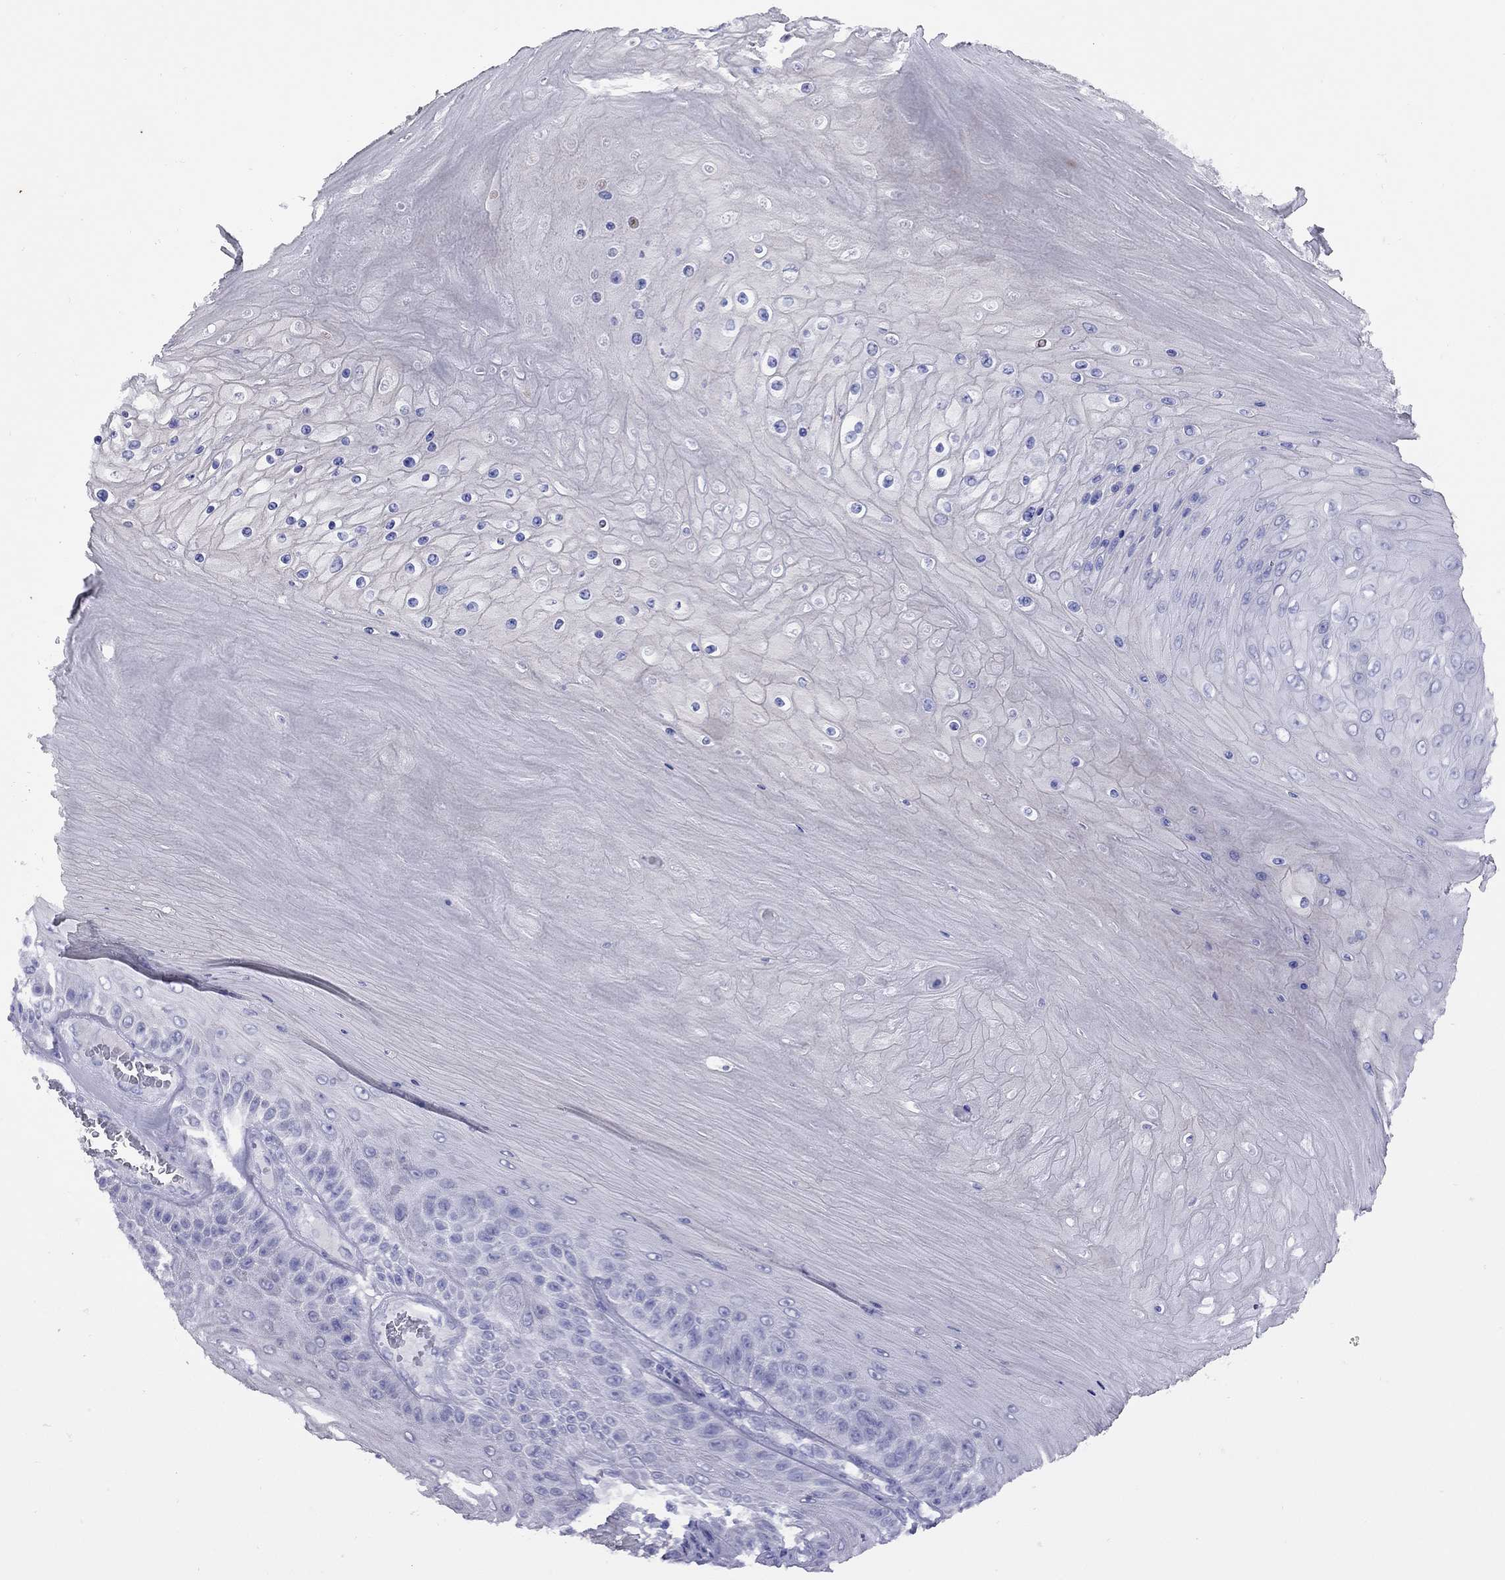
{"staining": {"intensity": "negative", "quantity": "none", "location": "none"}, "tissue": "skin cancer", "cell_type": "Tumor cells", "image_type": "cancer", "snomed": [{"axis": "morphology", "description": "Squamous cell carcinoma, NOS"}, {"axis": "topography", "description": "Skin"}], "caption": "The micrograph demonstrates no significant expression in tumor cells of squamous cell carcinoma (skin).", "gene": "GRIA2", "patient": {"sex": "male", "age": 62}}